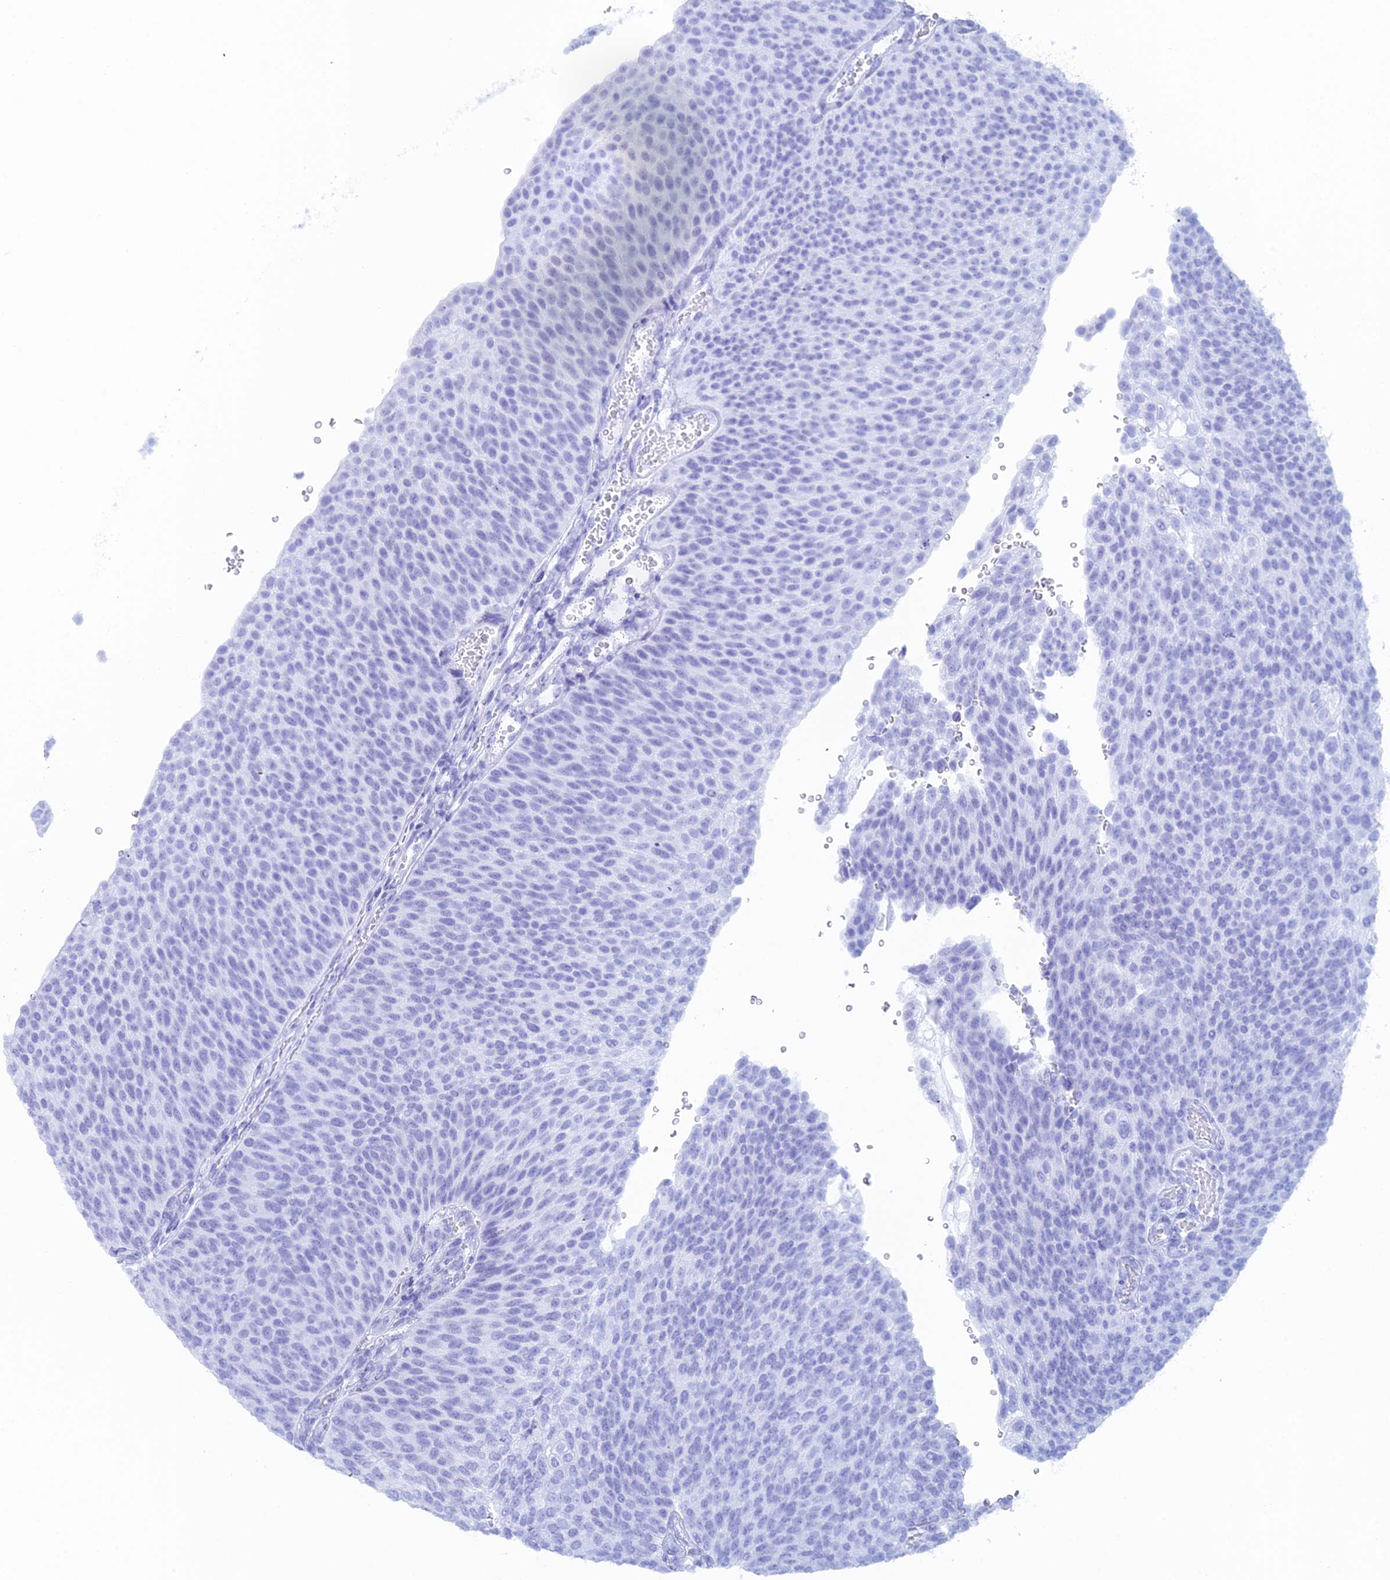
{"staining": {"intensity": "negative", "quantity": "none", "location": "none"}, "tissue": "urothelial cancer", "cell_type": "Tumor cells", "image_type": "cancer", "snomed": [{"axis": "morphology", "description": "Urothelial carcinoma, High grade"}, {"axis": "topography", "description": "Urinary bladder"}], "caption": "Tumor cells are negative for brown protein staining in urothelial cancer.", "gene": "FERD3L", "patient": {"sex": "female", "age": 79}}